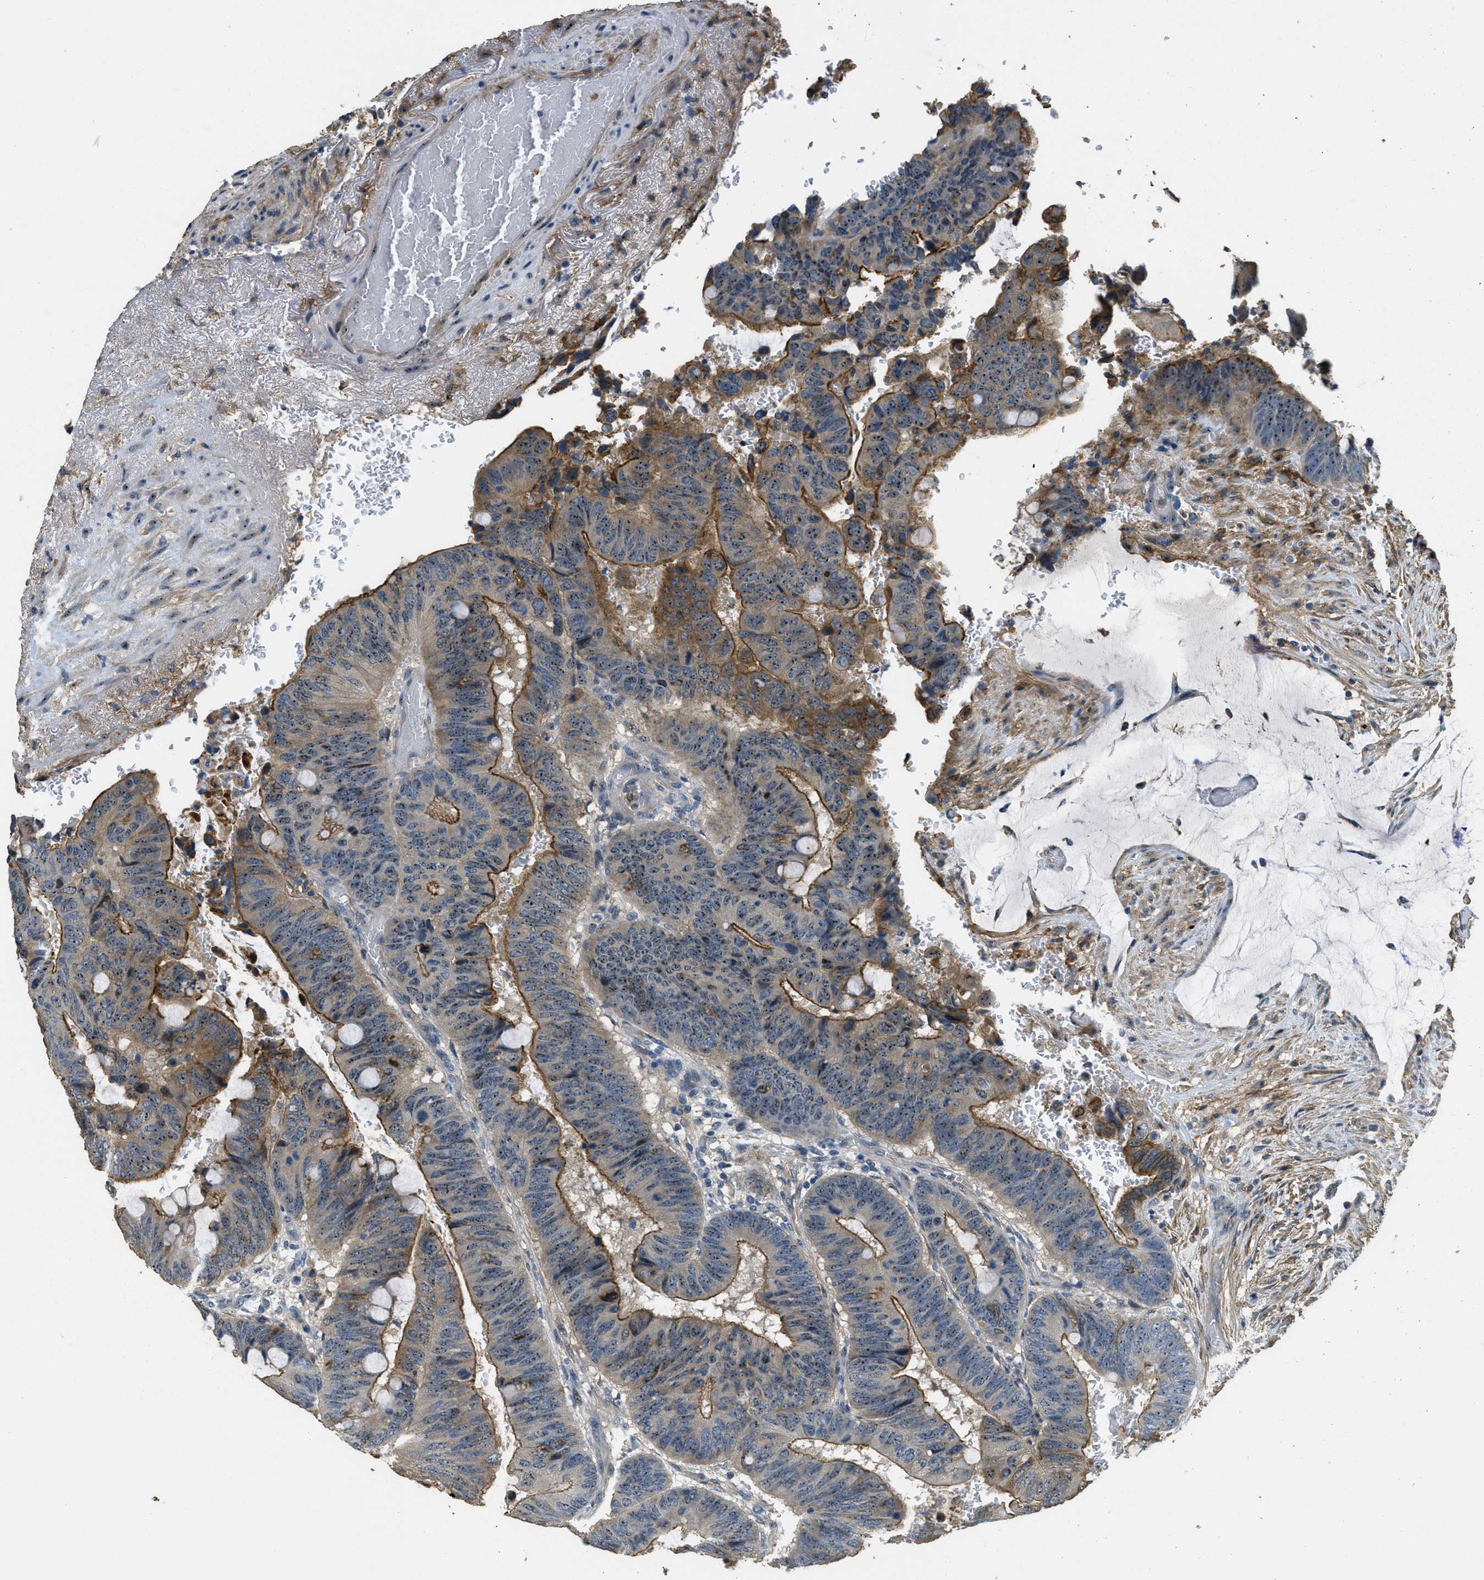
{"staining": {"intensity": "moderate", "quantity": ">75%", "location": "cytoplasmic/membranous,nuclear"}, "tissue": "colorectal cancer", "cell_type": "Tumor cells", "image_type": "cancer", "snomed": [{"axis": "morphology", "description": "Normal tissue, NOS"}, {"axis": "morphology", "description": "Adenocarcinoma, NOS"}, {"axis": "topography", "description": "Rectum"}], "caption": "Immunohistochemistry (DAB) staining of adenocarcinoma (colorectal) demonstrates moderate cytoplasmic/membranous and nuclear protein expression in approximately >75% of tumor cells.", "gene": "OSMR", "patient": {"sex": "male", "age": 92}}